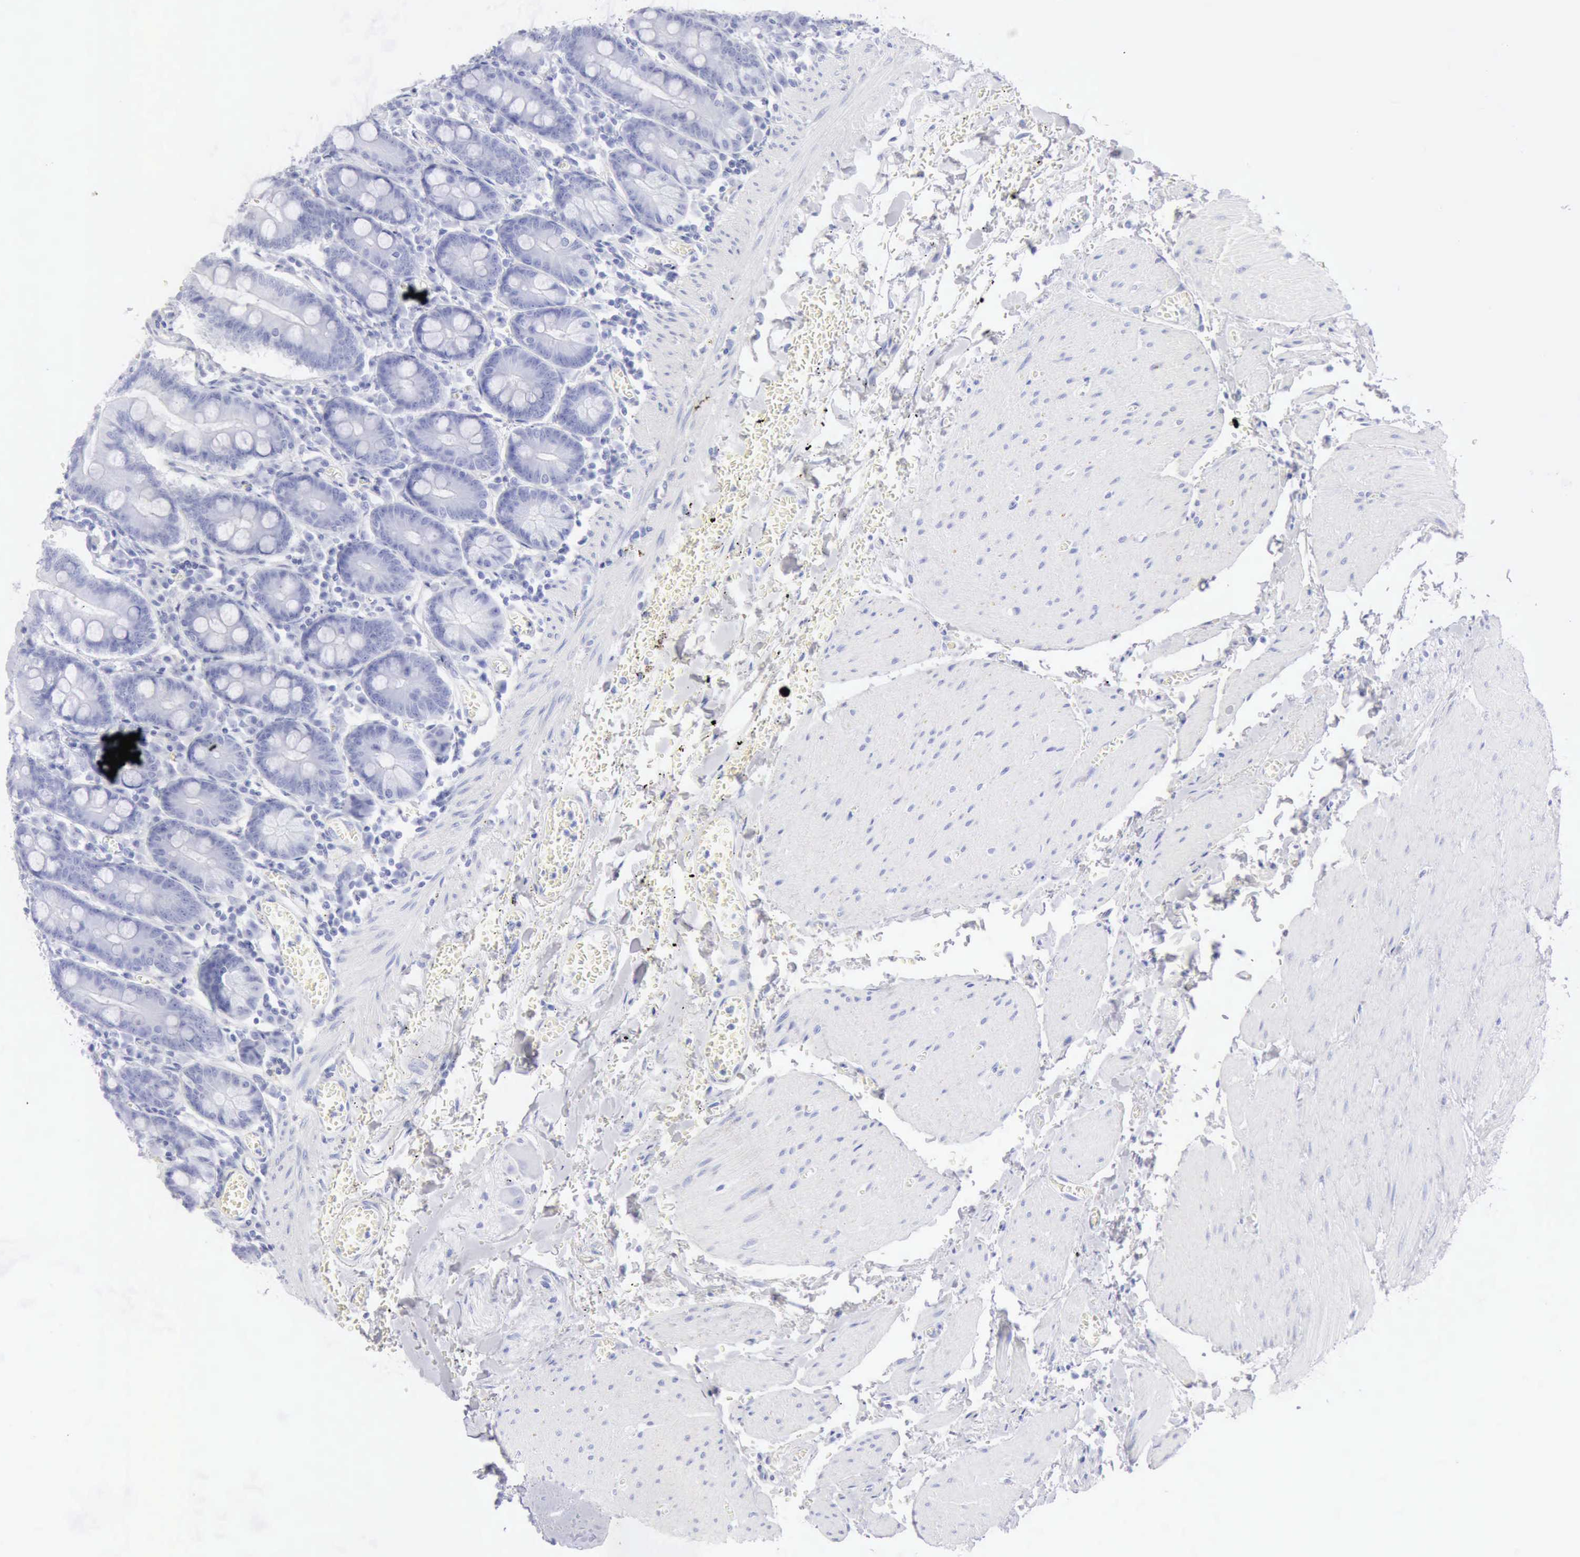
{"staining": {"intensity": "negative", "quantity": "none", "location": "none"}, "tissue": "small intestine", "cell_type": "Glandular cells", "image_type": "normal", "snomed": [{"axis": "morphology", "description": "Normal tissue, NOS"}, {"axis": "topography", "description": "Small intestine"}], "caption": "IHC histopathology image of unremarkable human small intestine stained for a protein (brown), which reveals no staining in glandular cells.", "gene": "KRT10", "patient": {"sex": "male", "age": 71}}